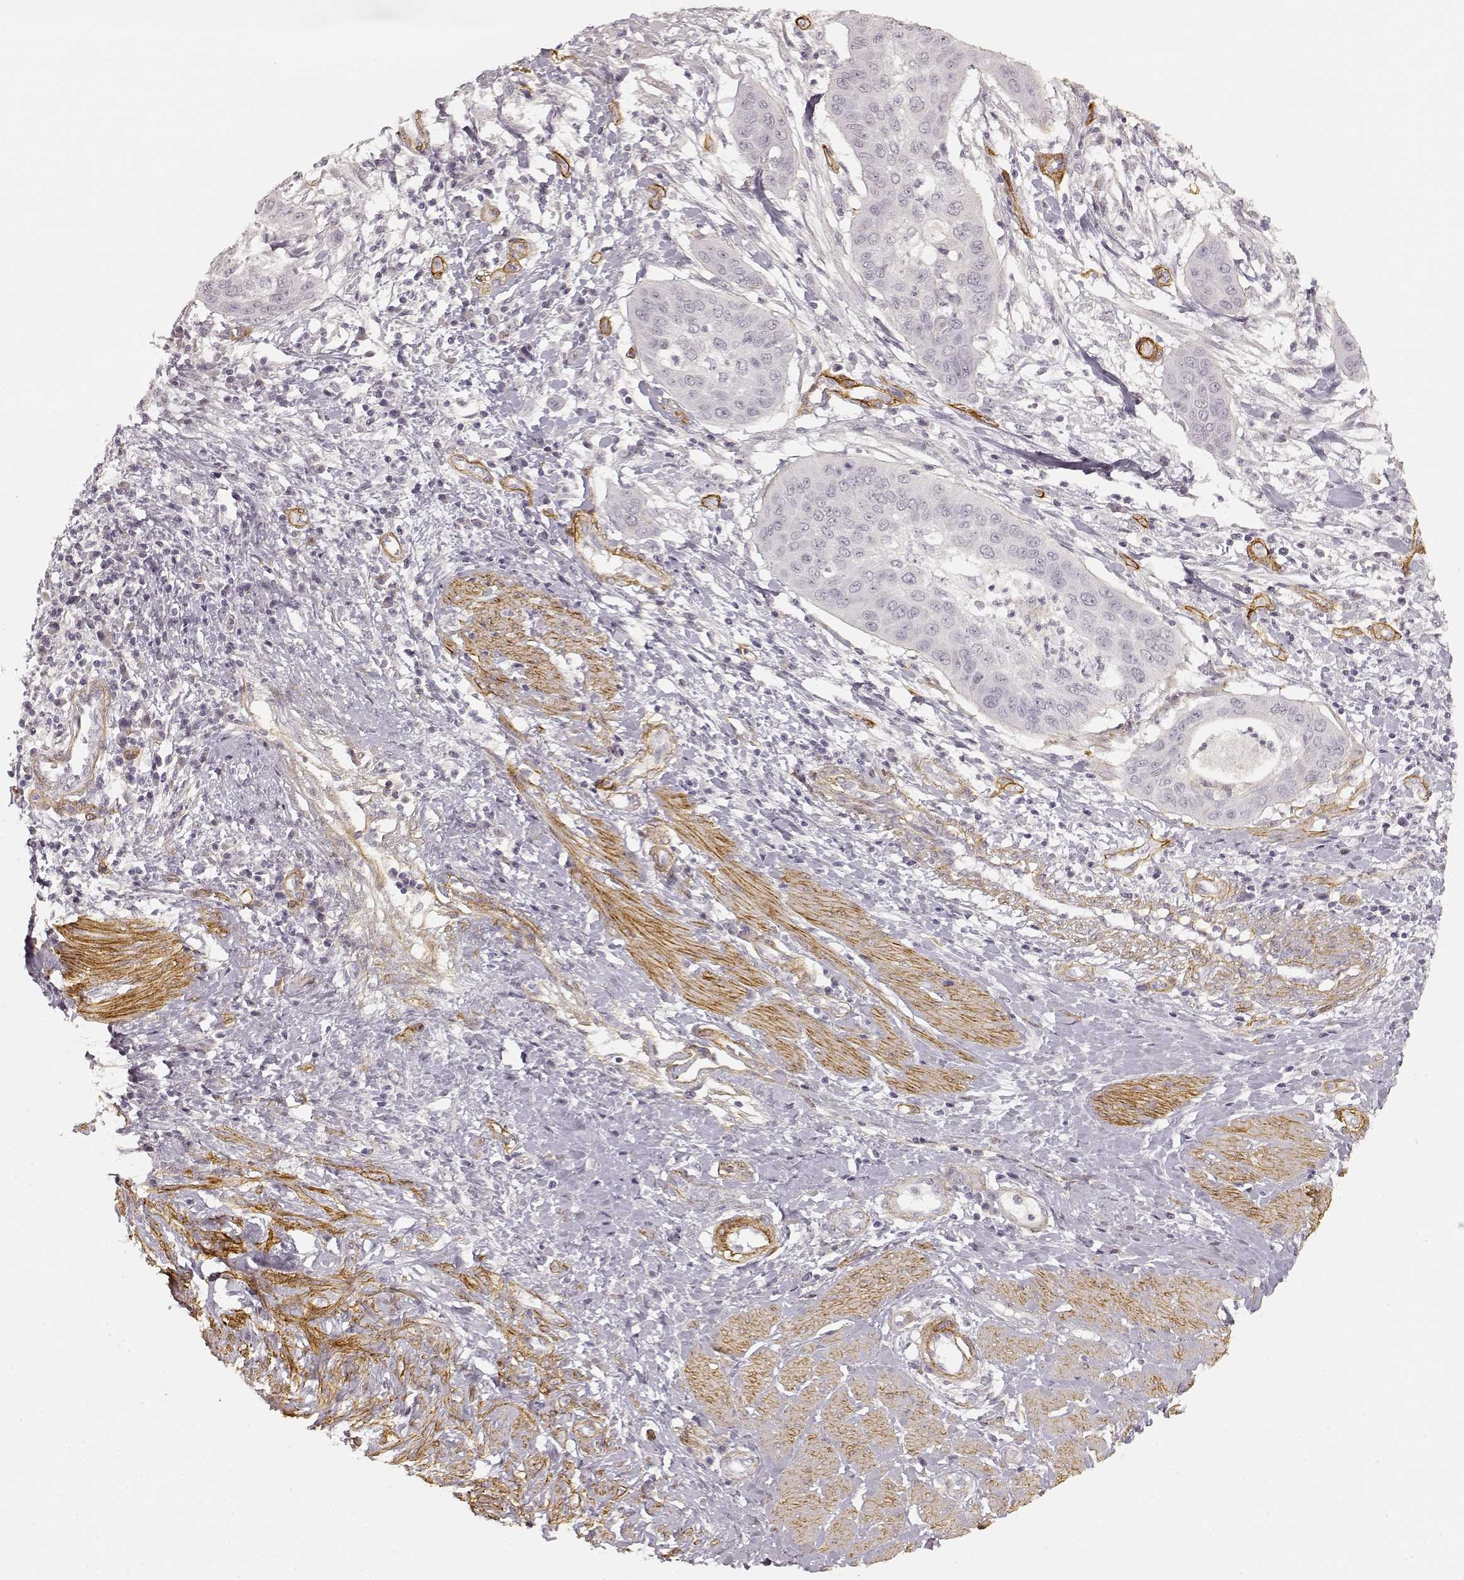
{"staining": {"intensity": "negative", "quantity": "none", "location": "none"}, "tissue": "cervical cancer", "cell_type": "Tumor cells", "image_type": "cancer", "snomed": [{"axis": "morphology", "description": "Squamous cell carcinoma, NOS"}, {"axis": "topography", "description": "Cervix"}], "caption": "Human cervical cancer stained for a protein using immunohistochemistry exhibits no positivity in tumor cells.", "gene": "LAMA4", "patient": {"sex": "female", "age": 39}}